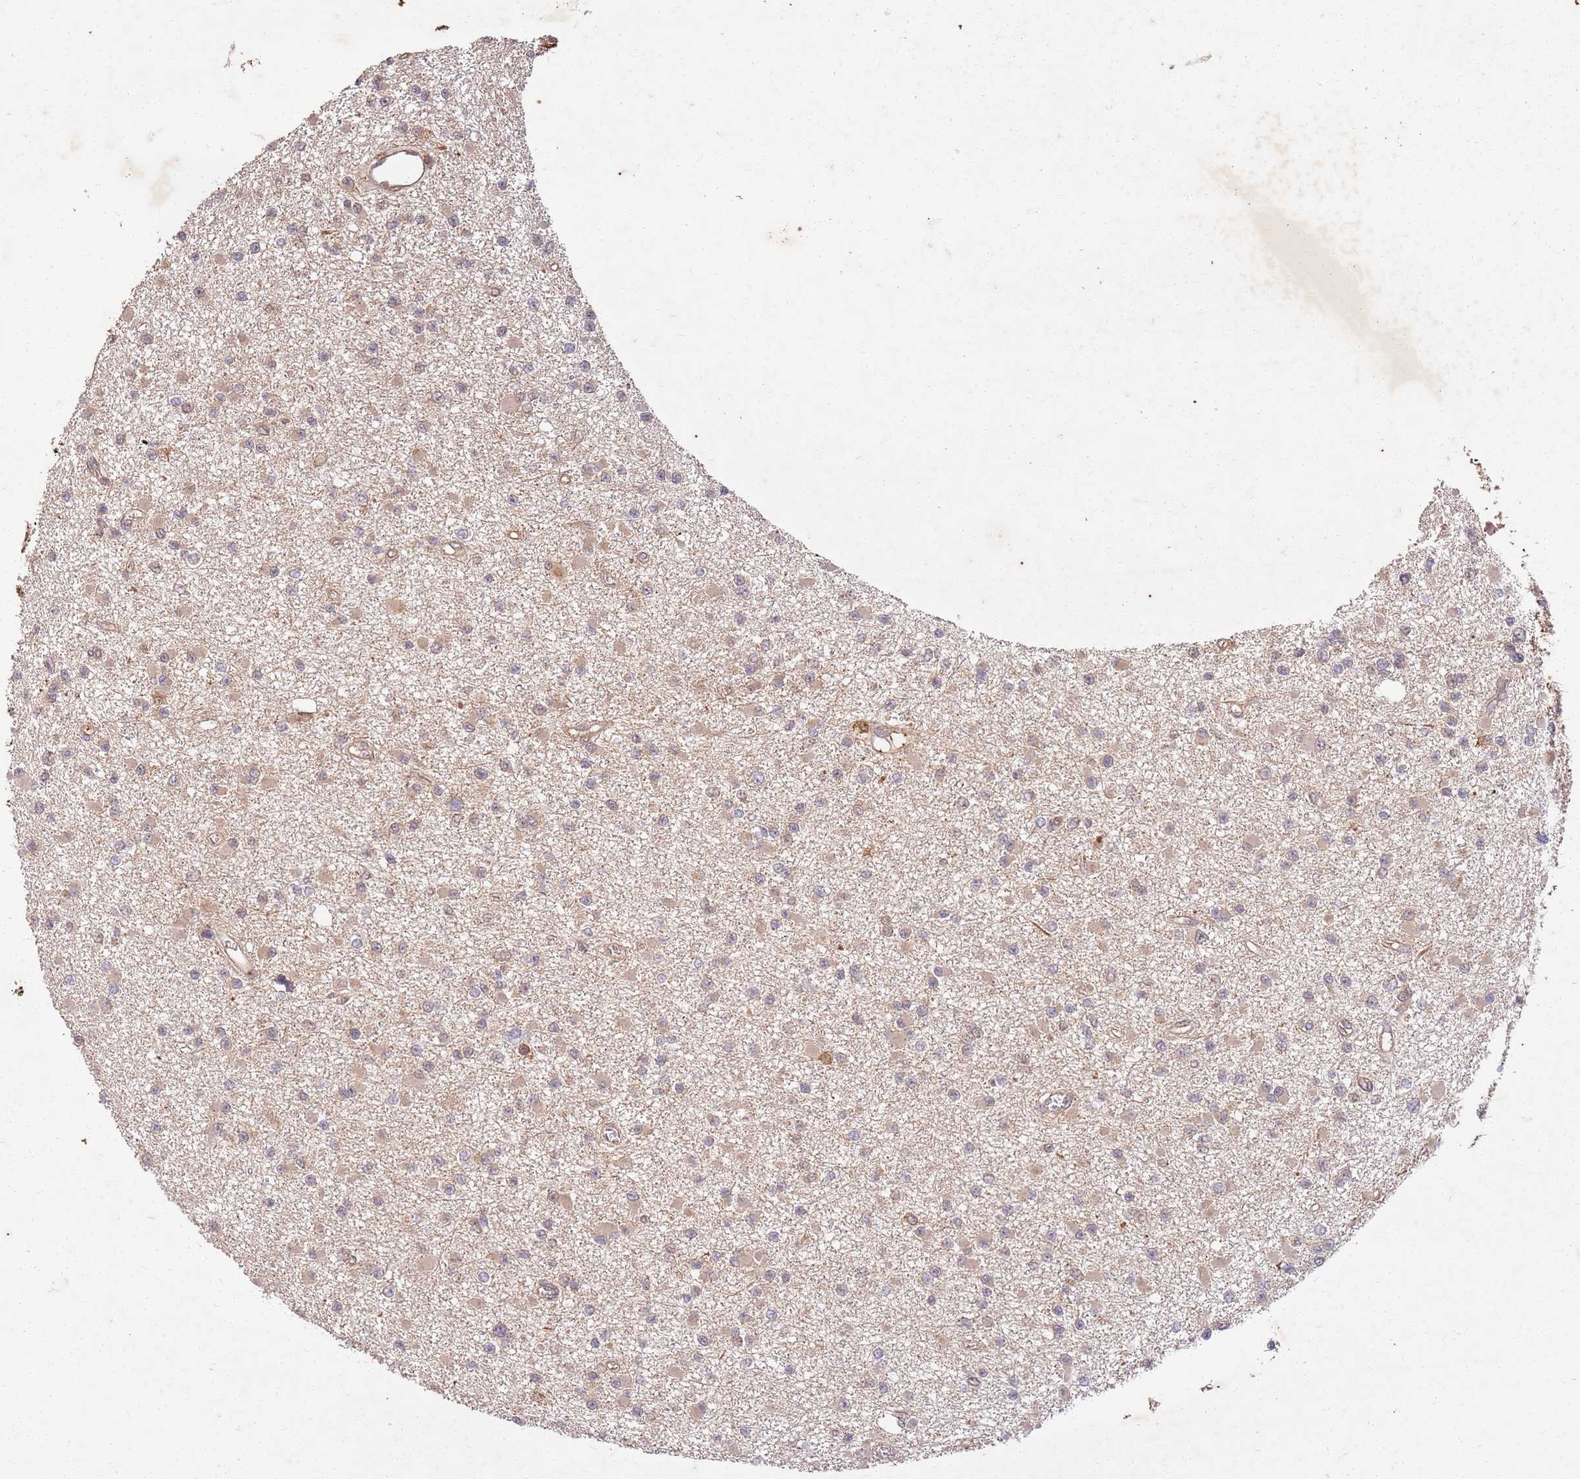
{"staining": {"intensity": "weak", "quantity": "25%-75%", "location": "cytoplasmic/membranous"}, "tissue": "glioma", "cell_type": "Tumor cells", "image_type": "cancer", "snomed": [{"axis": "morphology", "description": "Glioma, malignant, Low grade"}, {"axis": "topography", "description": "Brain"}], "caption": "High-power microscopy captured an immunohistochemistry (IHC) micrograph of glioma, revealing weak cytoplasmic/membranous staining in about 25%-75% of tumor cells.", "gene": "UBE3A", "patient": {"sex": "female", "age": 22}}